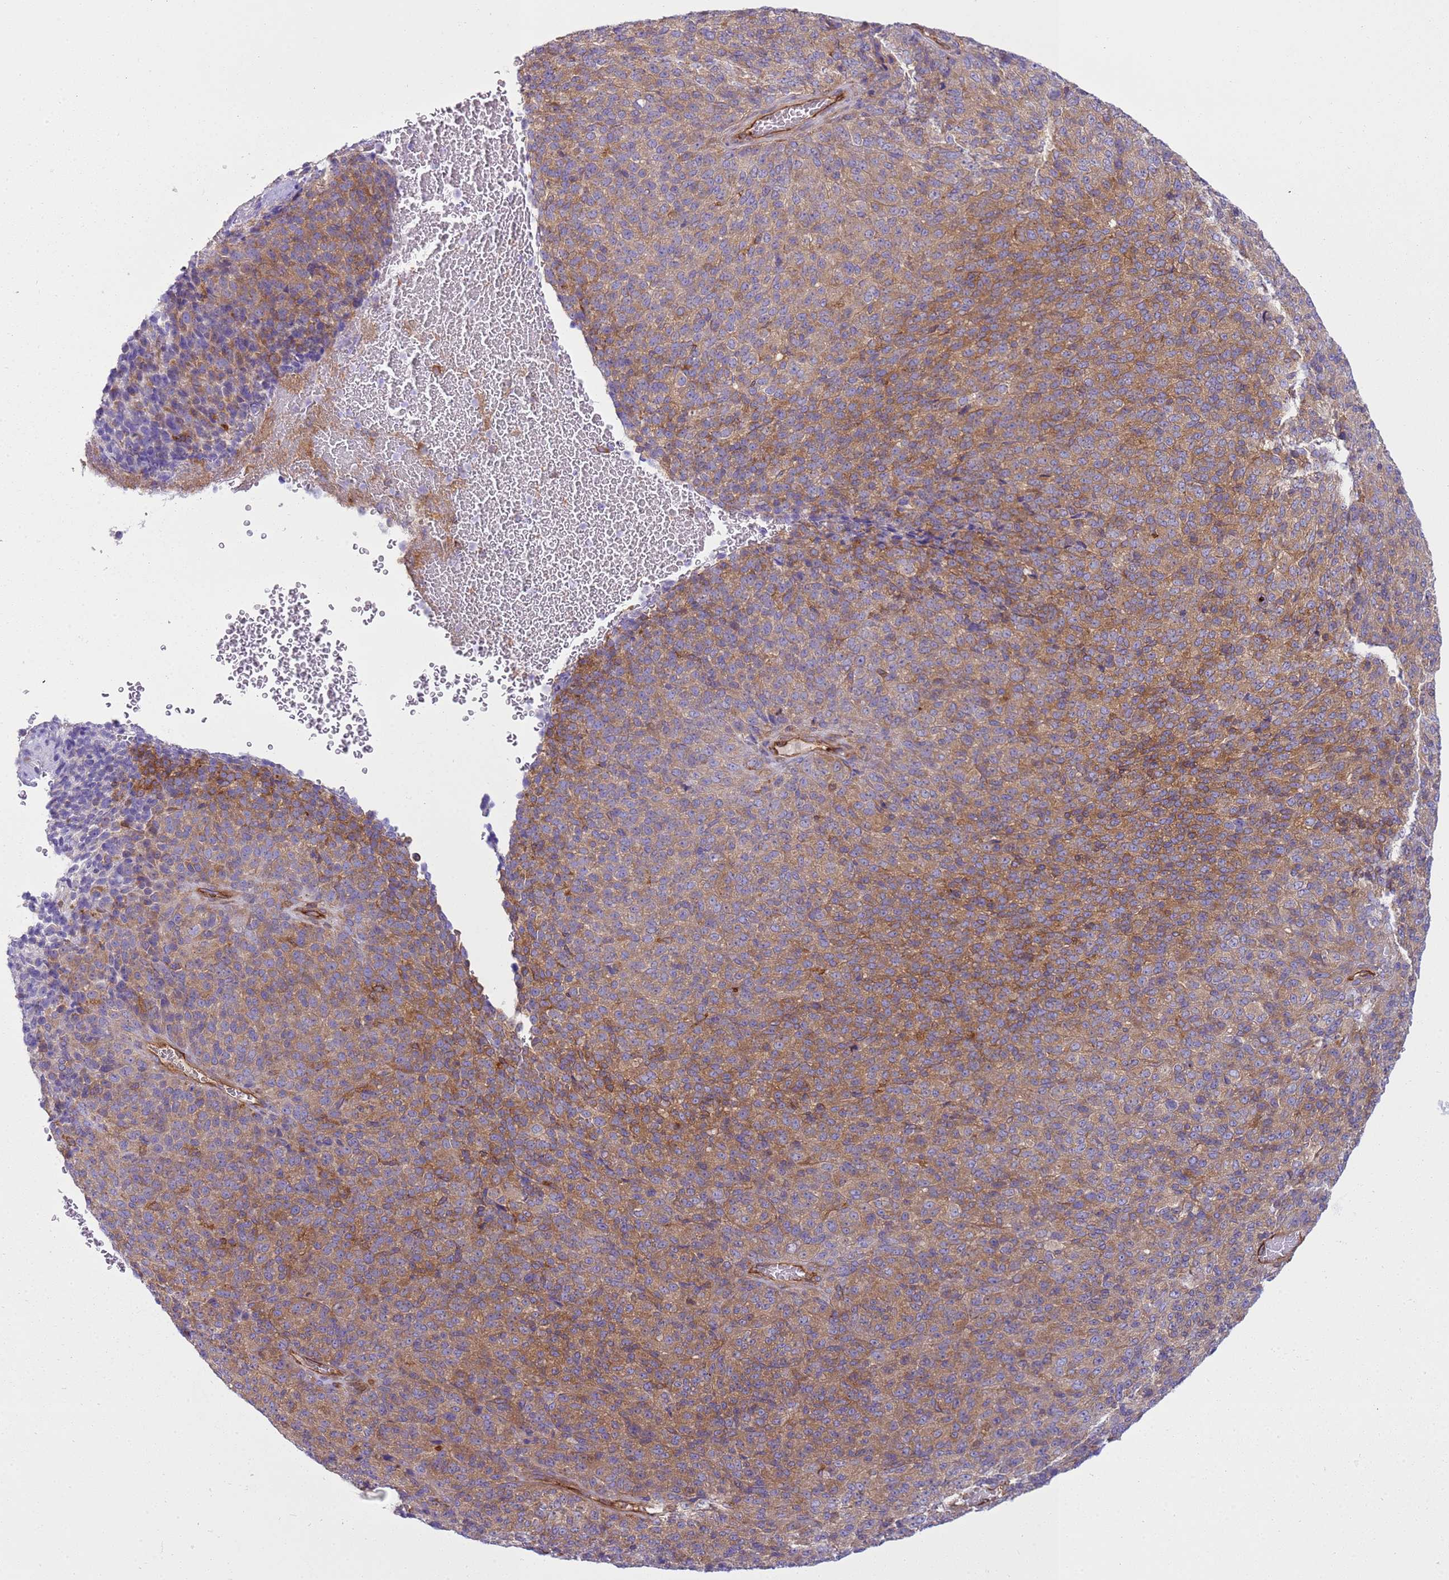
{"staining": {"intensity": "weak", "quantity": ">75%", "location": "cytoplasmic/membranous"}, "tissue": "melanoma", "cell_type": "Tumor cells", "image_type": "cancer", "snomed": [{"axis": "morphology", "description": "Malignant melanoma, Metastatic site"}, {"axis": "topography", "description": "Brain"}], "caption": "A low amount of weak cytoplasmic/membranous staining is present in about >75% of tumor cells in melanoma tissue.", "gene": "SNX21", "patient": {"sex": "female", "age": 56}}